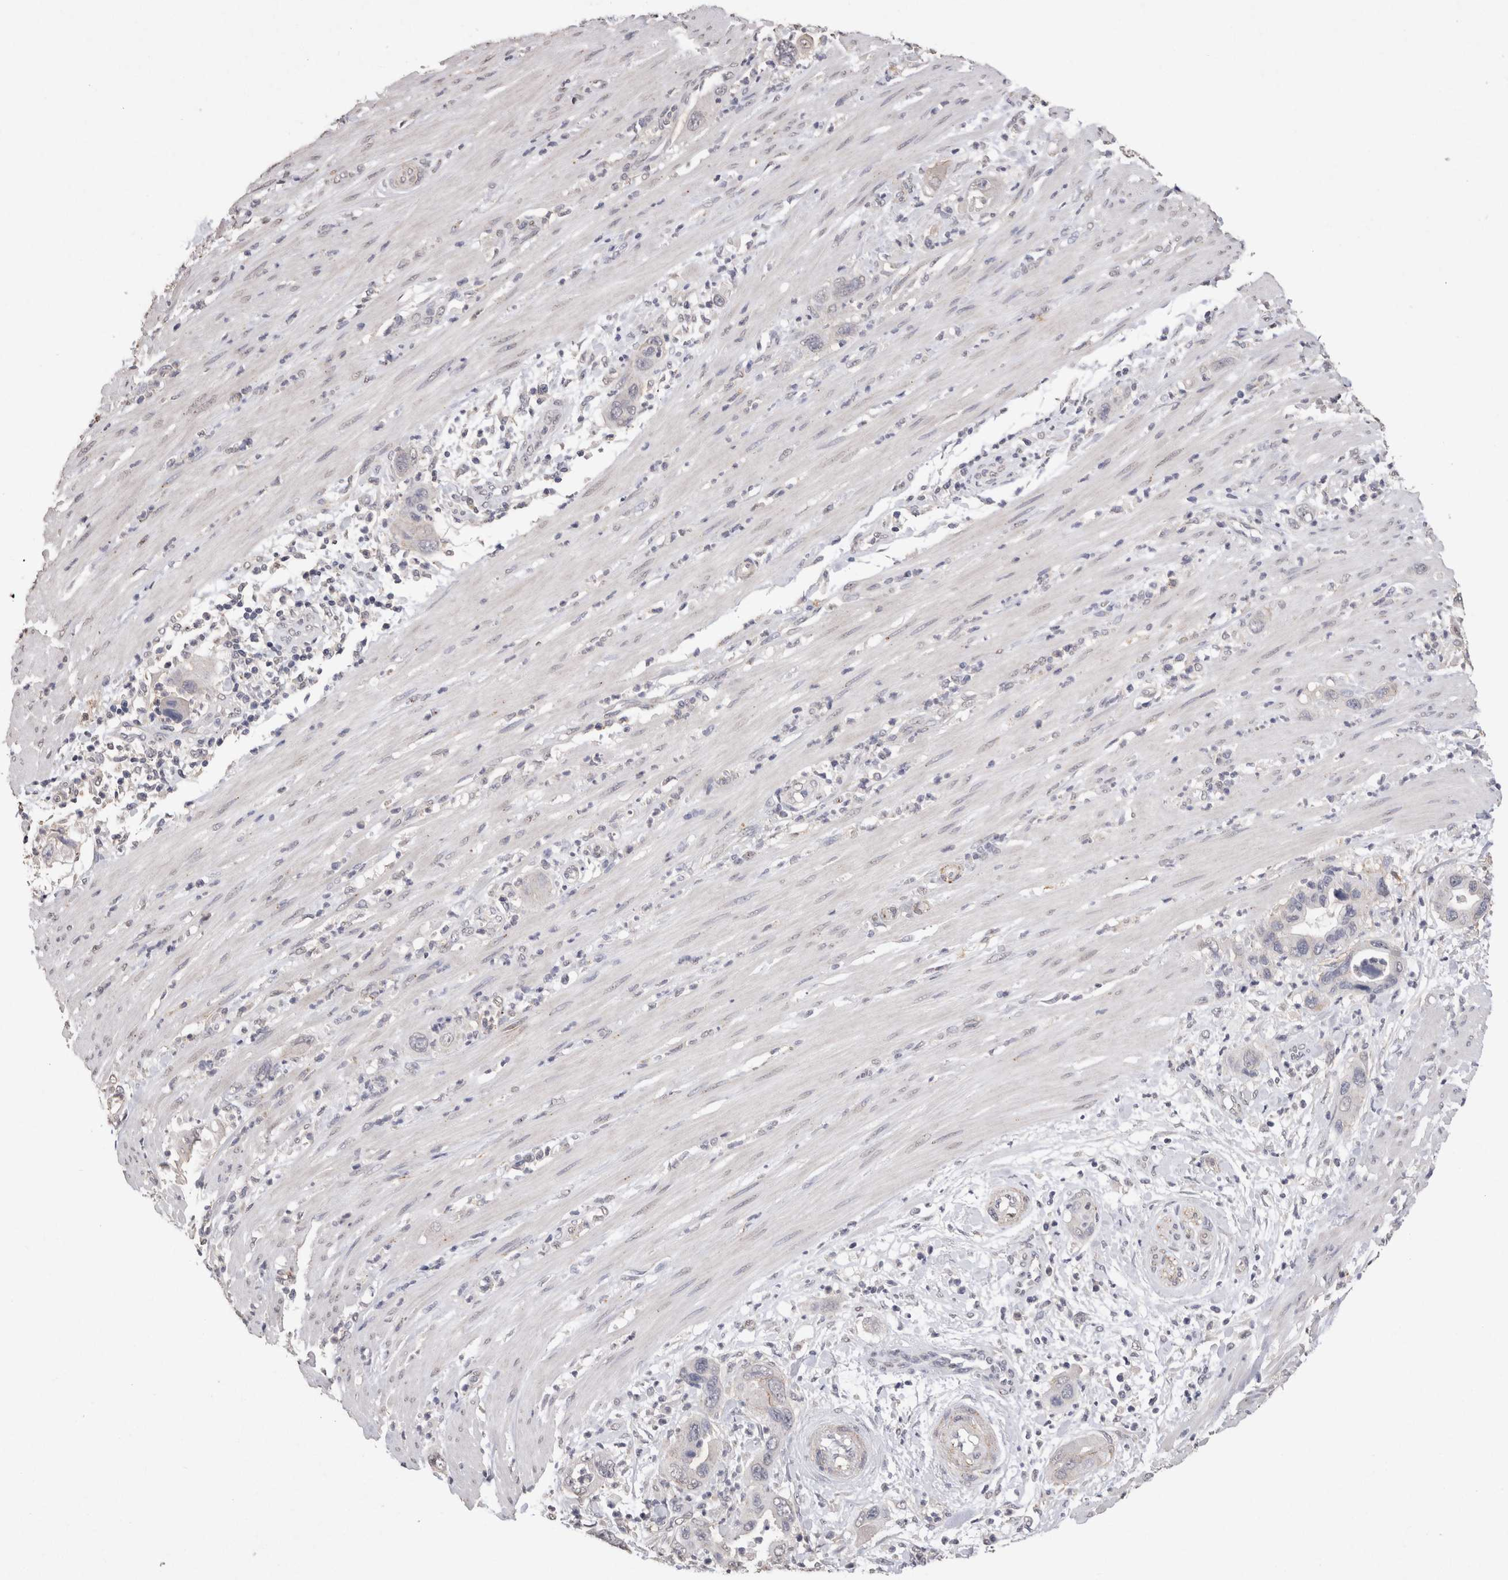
{"staining": {"intensity": "weak", "quantity": "<25%", "location": "cytoplasmic/membranous"}, "tissue": "pancreatic cancer", "cell_type": "Tumor cells", "image_type": "cancer", "snomed": [{"axis": "morphology", "description": "Adenocarcinoma, NOS"}, {"axis": "topography", "description": "Pancreas"}], "caption": "DAB (3,3'-diaminobenzidine) immunohistochemical staining of human pancreatic cancer reveals no significant expression in tumor cells. (Immunohistochemistry (ihc), brightfield microscopy, high magnification).", "gene": "CDH6", "patient": {"sex": "female", "age": 71}}